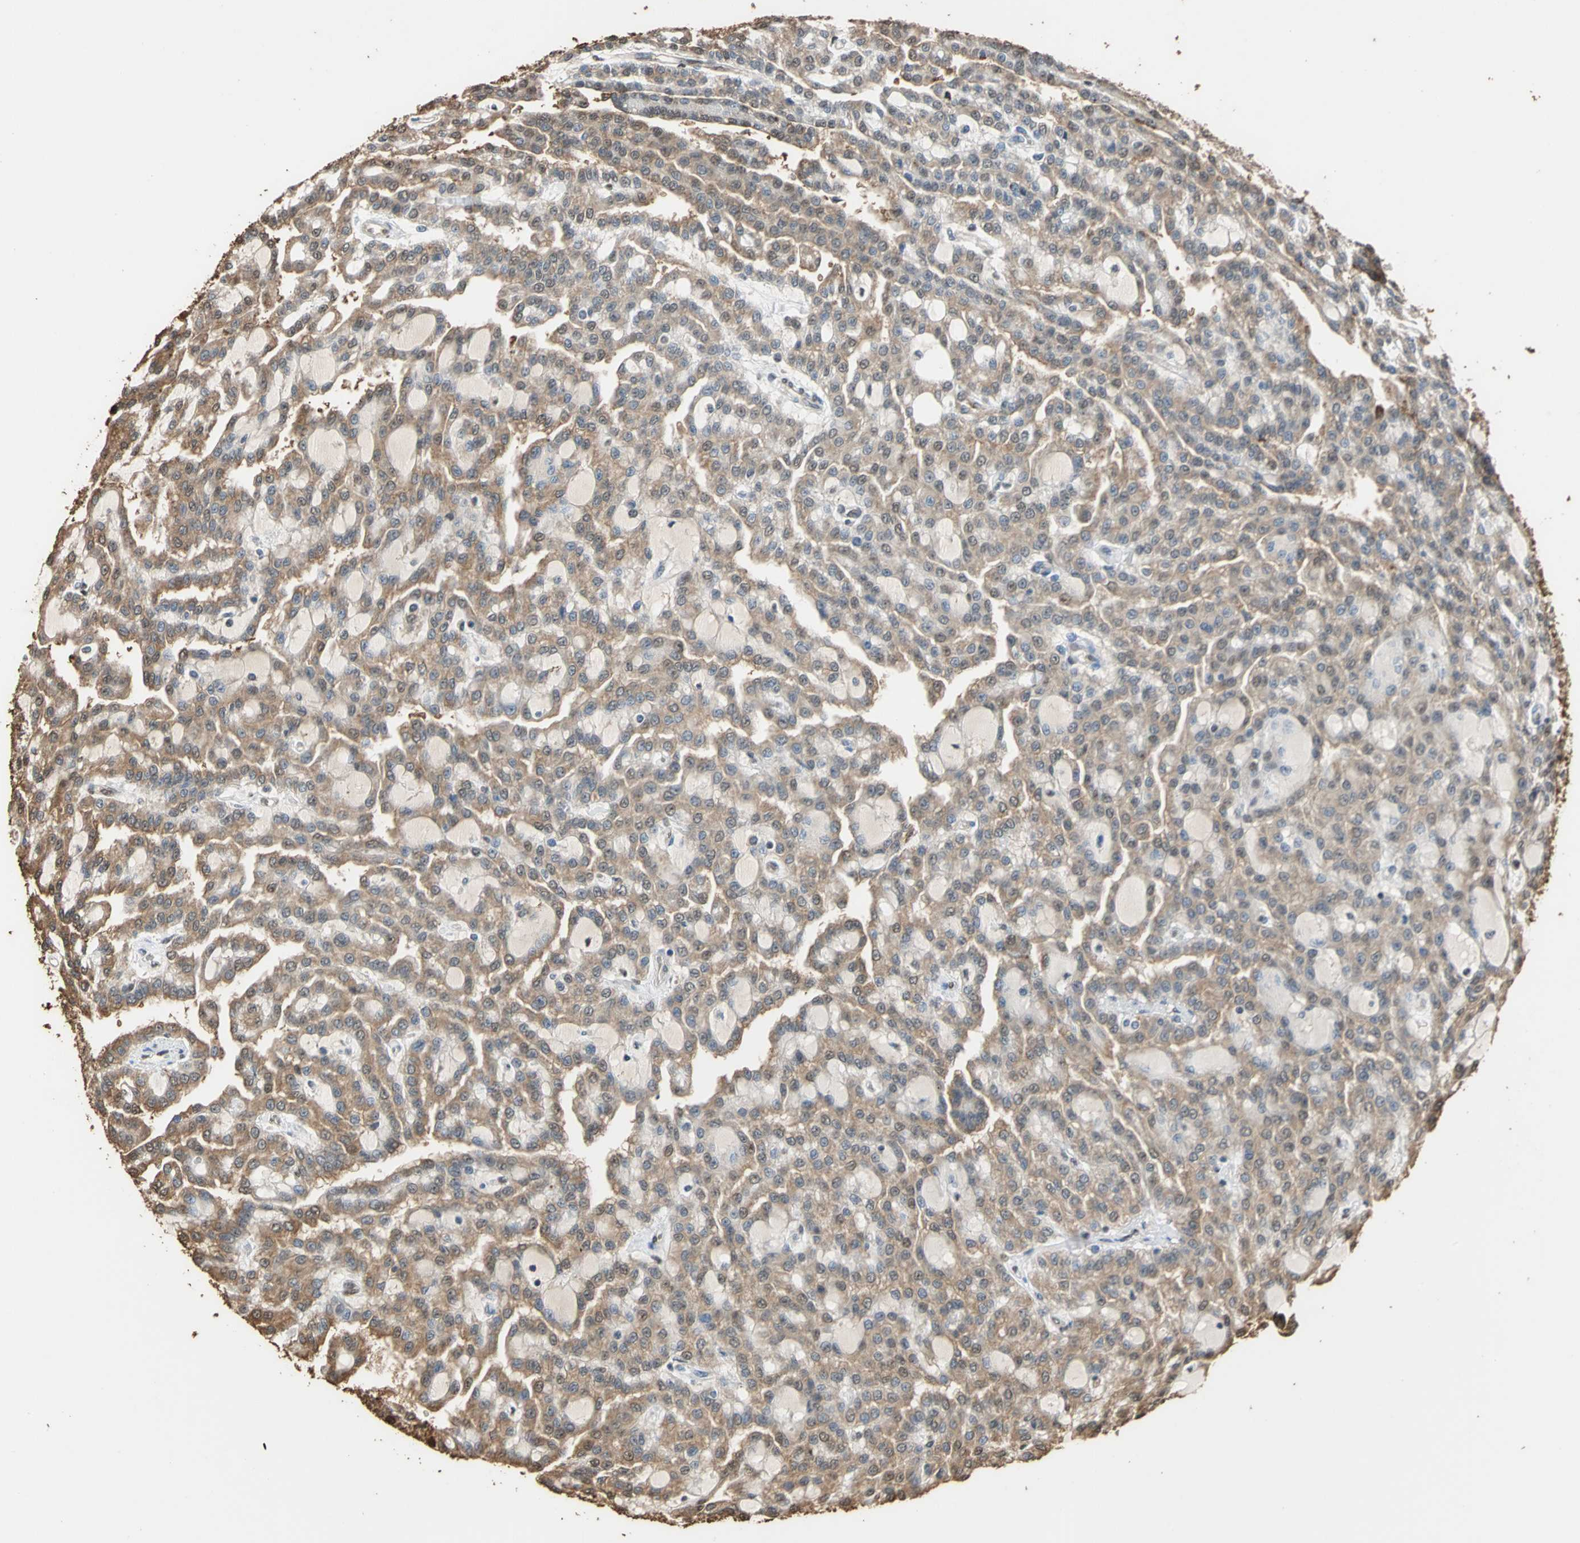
{"staining": {"intensity": "moderate", "quantity": ">75%", "location": "cytoplasmic/membranous"}, "tissue": "renal cancer", "cell_type": "Tumor cells", "image_type": "cancer", "snomed": [{"axis": "morphology", "description": "Adenocarcinoma, NOS"}, {"axis": "topography", "description": "Kidney"}], "caption": "Immunohistochemistry photomicrograph of renal adenocarcinoma stained for a protein (brown), which exhibits medium levels of moderate cytoplasmic/membranous staining in about >75% of tumor cells.", "gene": "GAPDH", "patient": {"sex": "male", "age": 63}}